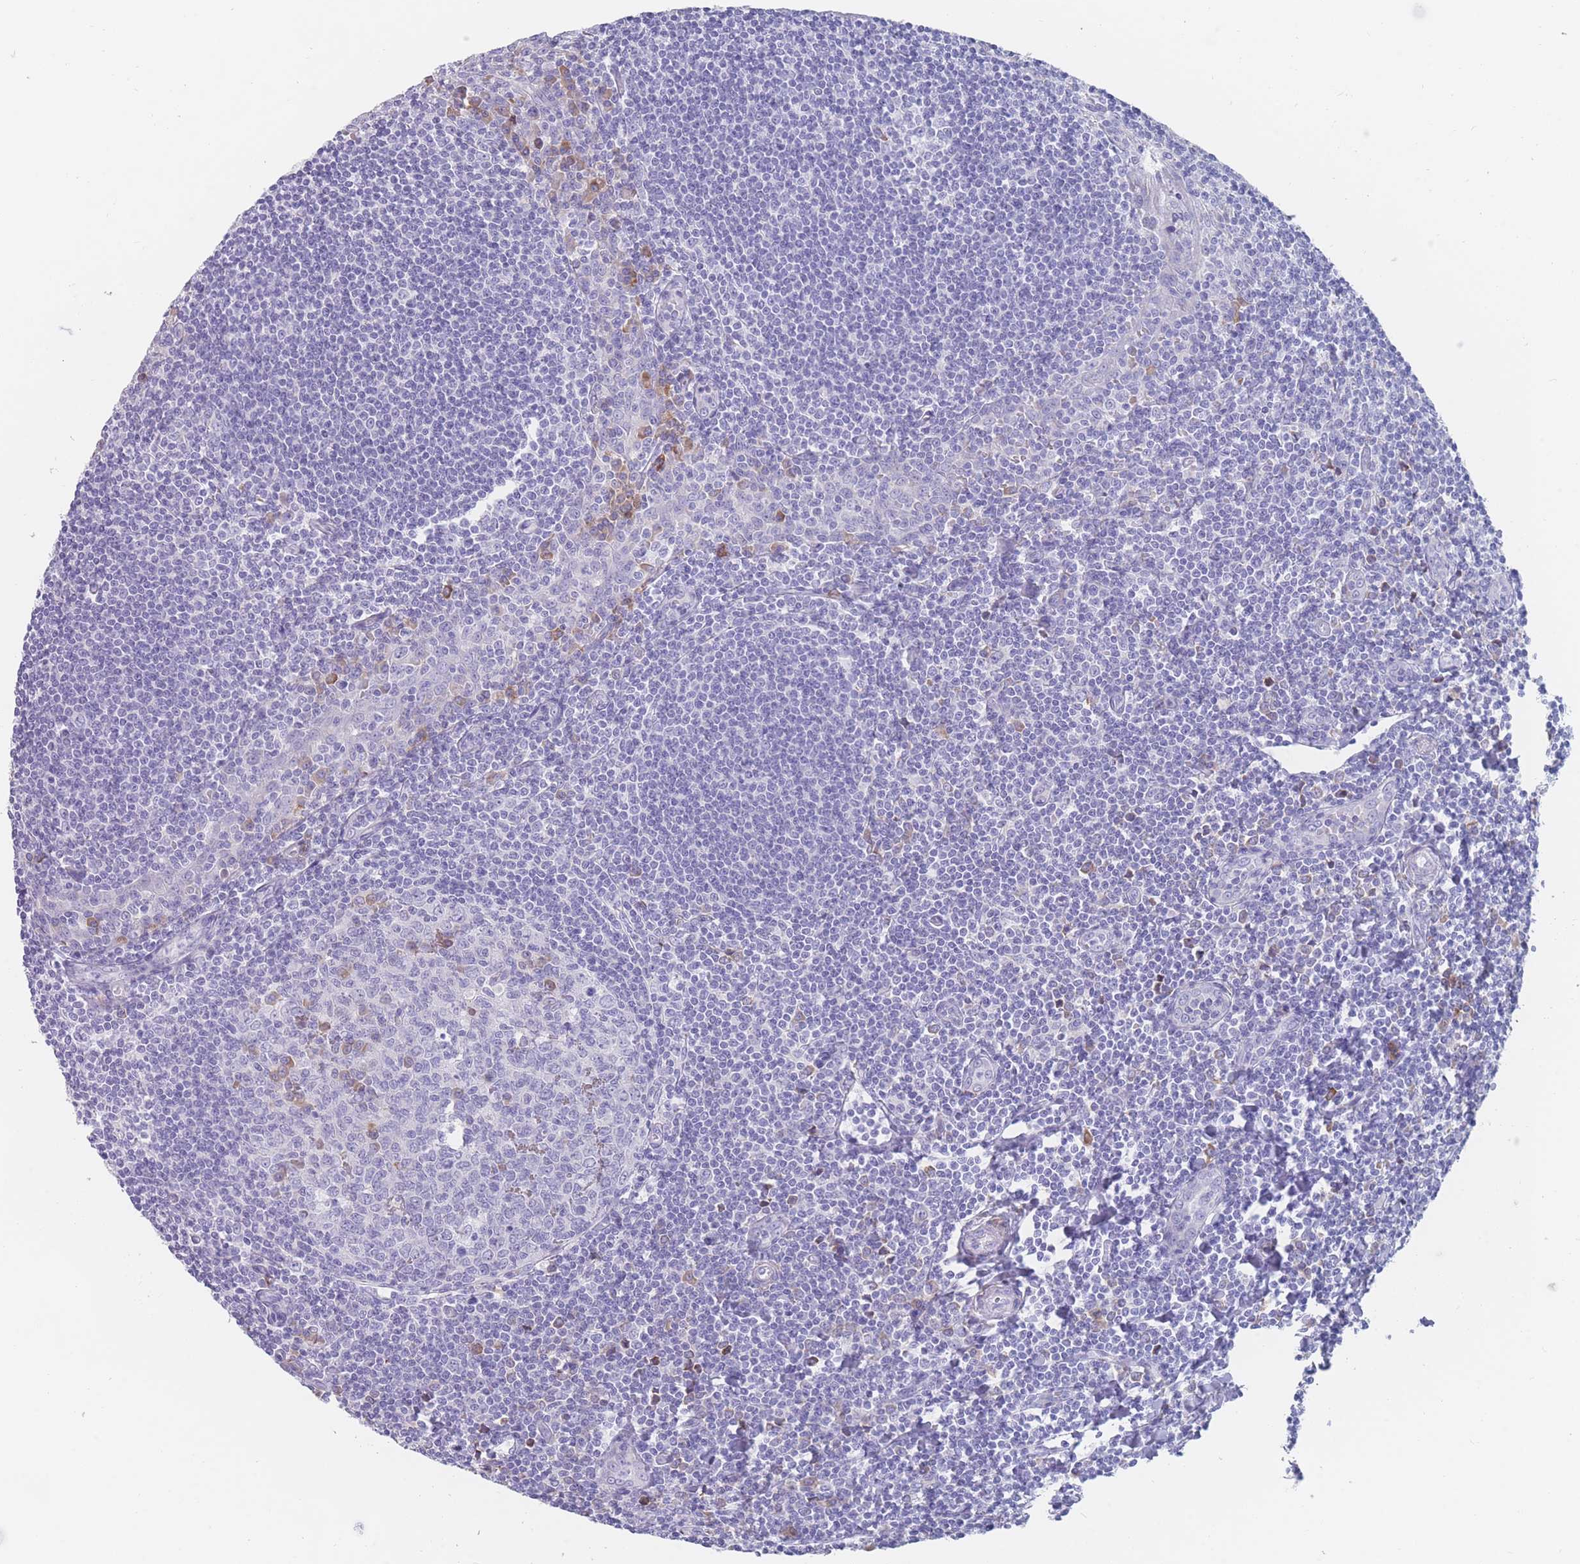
{"staining": {"intensity": "moderate", "quantity": "<25%", "location": "cytoplasmic/membranous"}, "tissue": "tonsil", "cell_type": "Germinal center cells", "image_type": "normal", "snomed": [{"axis": "morphology", "description": "Normal tissue, NOS"}, {"axis": "topography", "description": "Tonsil"}], "caption": "Immunohistochemistry micrograph of benign tonsil: tonsil stained using immunohistochemistry (IHC) shows low levels of moderate protein expression localized specifically in the cytoplasmic/membranous of germinal center cells, appearing as a cytoplasmic/membranous brown color.", "gene": "ST8SIA5", "patient": {"sex": "male", "age": 27}}